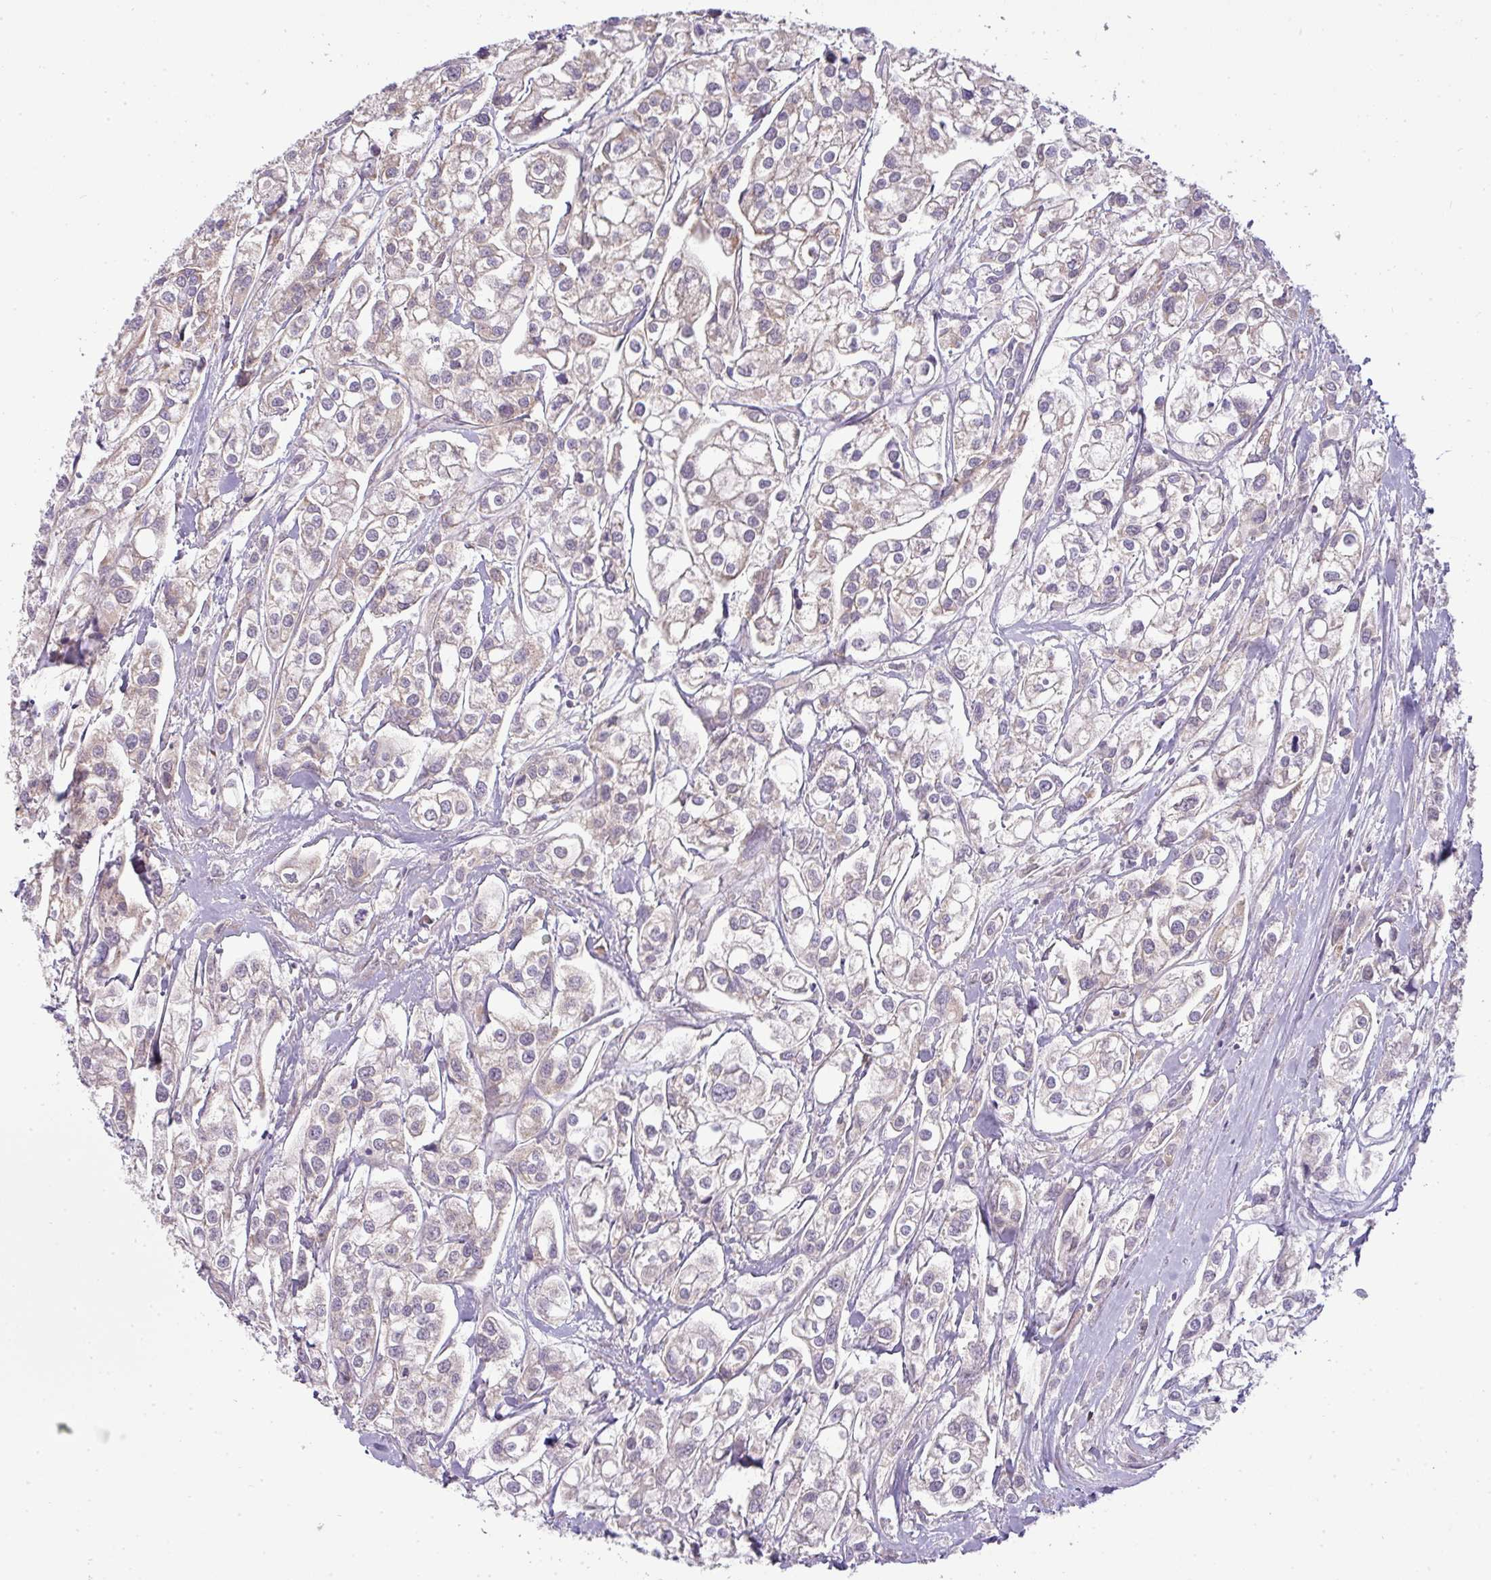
{"staining": {"intensity": "negative", "quantity": "none", "location": "none"}, "tissue": "urothelial cancer", "cell_type": "Tumor cells", "image_type": "cancer", "snomed": [{"axis": "morphology", "description": "Urothelial carcinoma, High grade"}, {"axis": "topography", "description": "Urinary bladder"}], "caption": "Tumor cells show no significant protein positivity in urothelial cancer. Nuclei are stained in blue.", "gene": "ZNF211", "patient": {"sex": "male", "age": 67}}